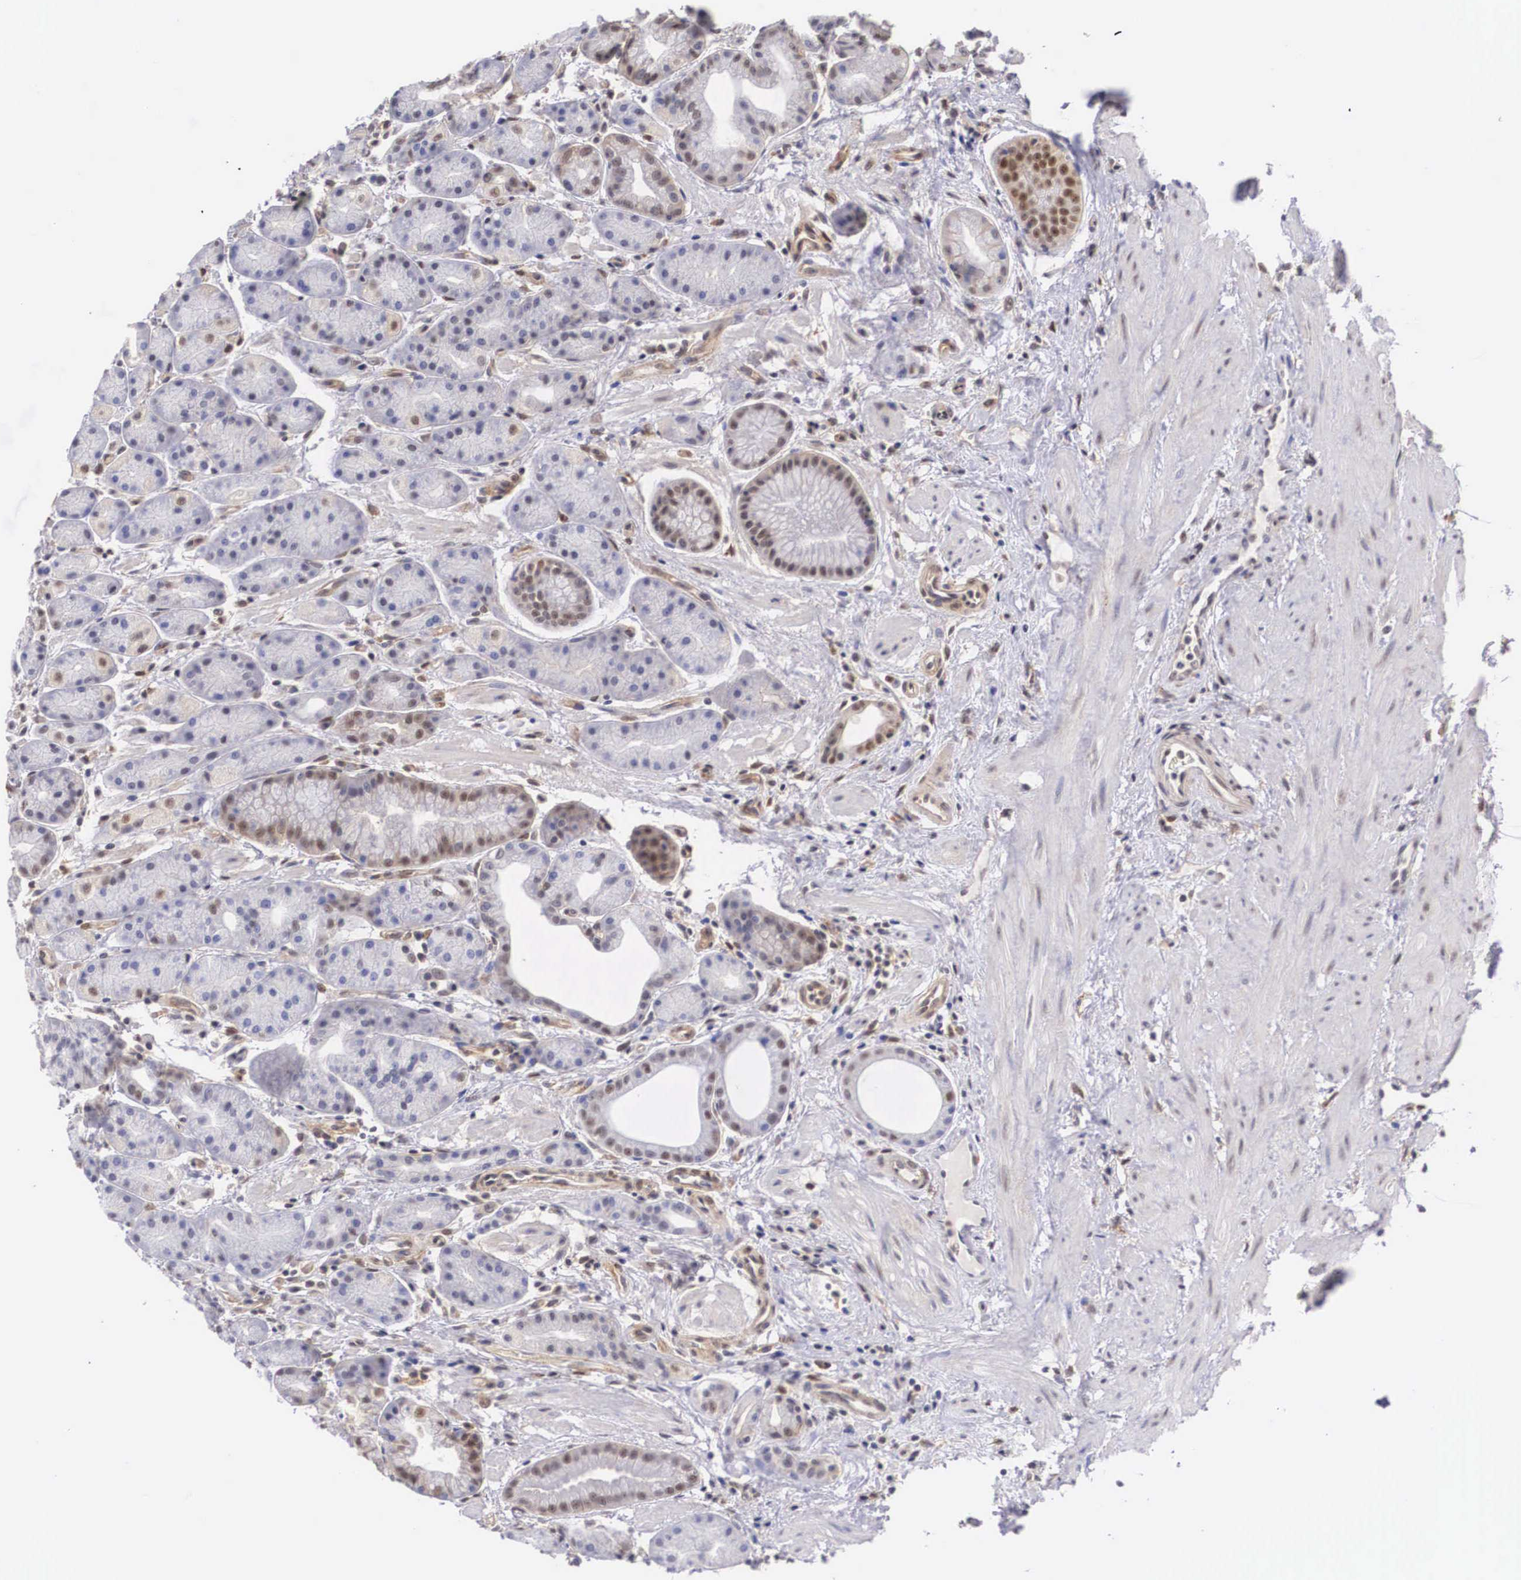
{"staining": {"intensity": "weak", "quantity": "<25%", "location": "nuclear"}, "tissue": "stomach", "cell_type": "Glandular cells", "image_type": "normal", "snomed": [{"axis": "morphology", "description": "Normal tissue, NOS"}, {"axis": "topography", "description": "Stomach, upper"}], "caption": "The histopathology image shows no staining of glandular cells in normal stomach.", "gene": "NR4A2", "patient": {"sex": "male", "age": 72}}